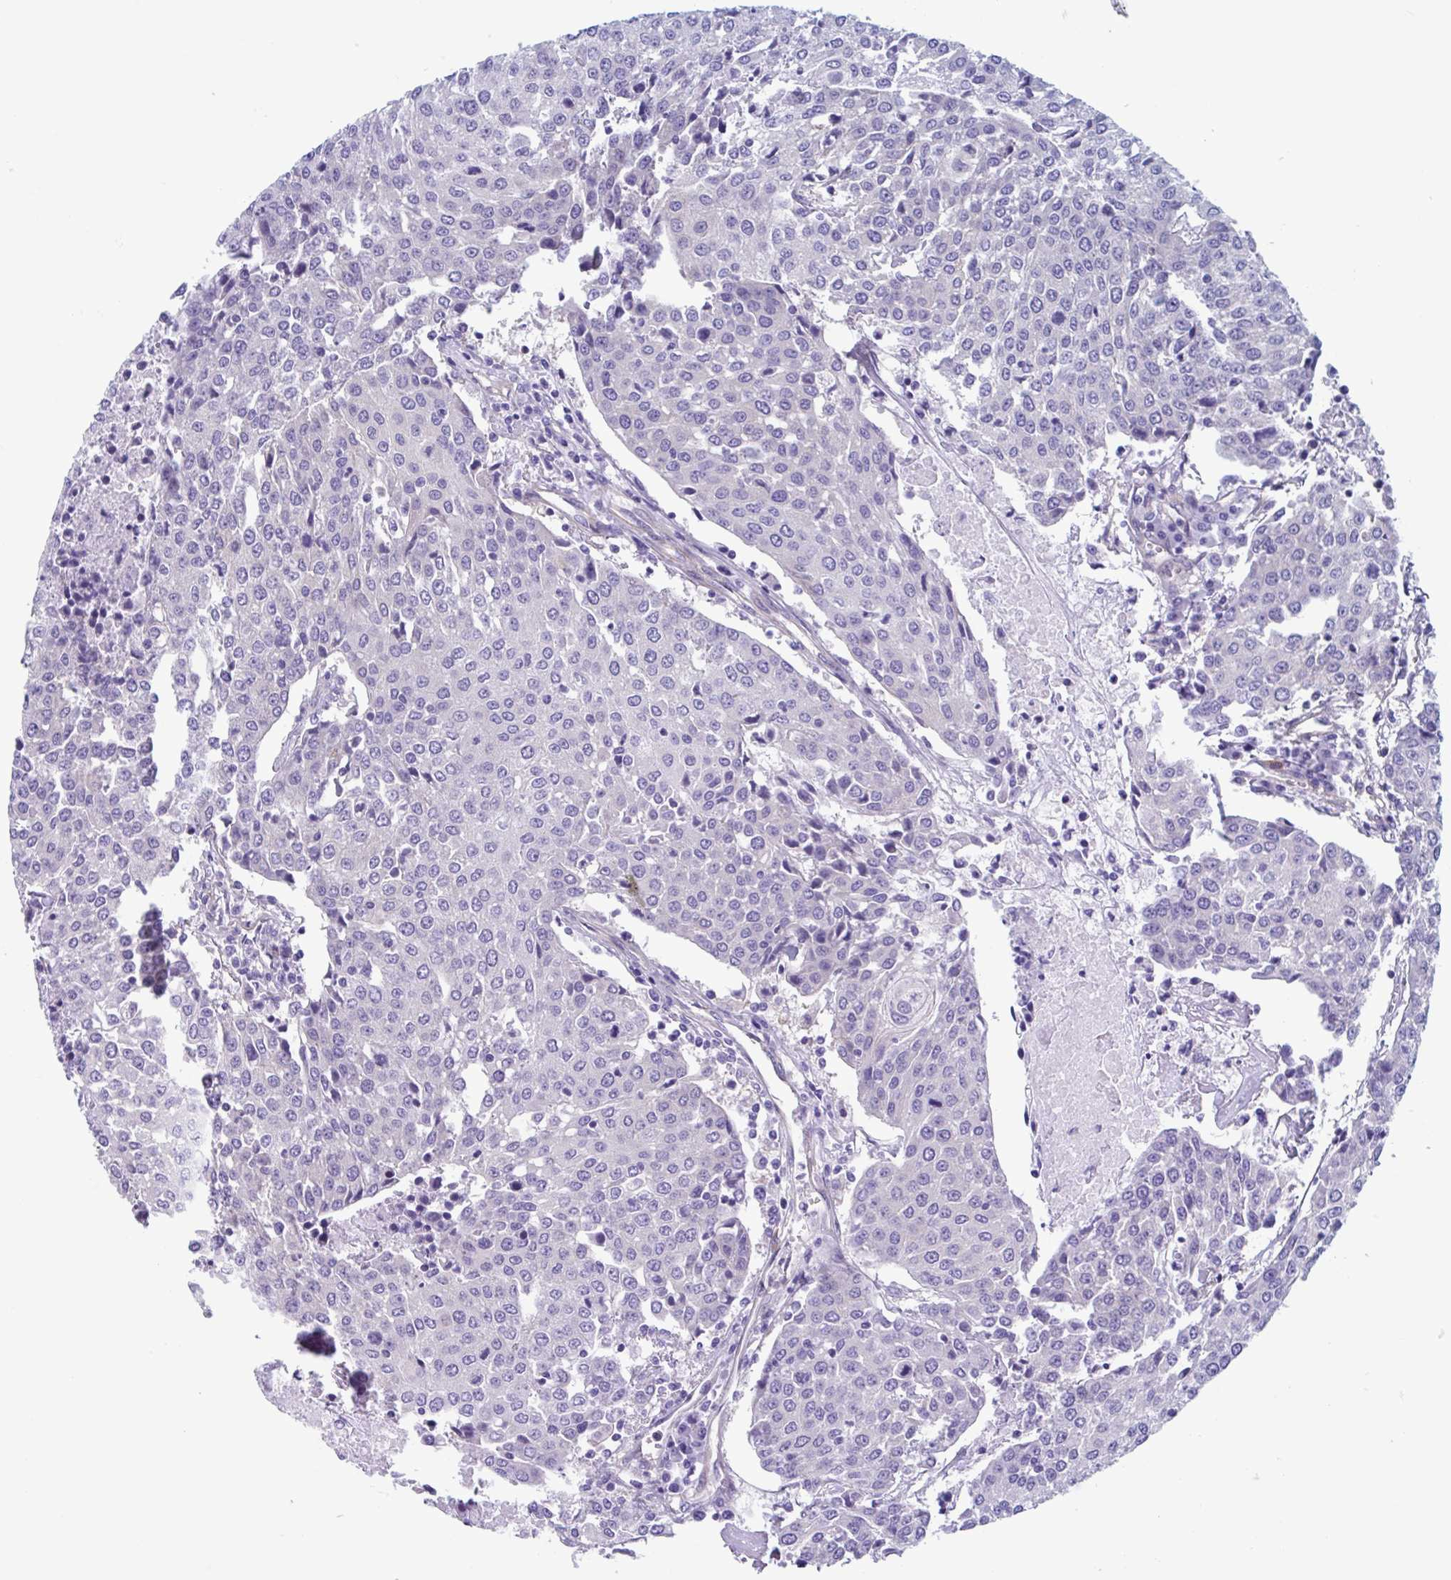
{"staining": {"intensity": "negative", "quantity": "none", "location": "none"}, "tissue": "urothelial cancer", "cell_type": "Tumor cells", "image_type": "cancer", "snomed": [{"axis": "morphology", "description": "Urothelial carcinoma, High grade"}, {"axis": "topography", "description": "Urinary bladder"}], "caption": "High-grade urothelial carcinoma was stained to show a protein in brown. There is no significant positivity in tumor cells.", "gene": "LPIN3", "patient": {"sex": "female", "age": 85}}